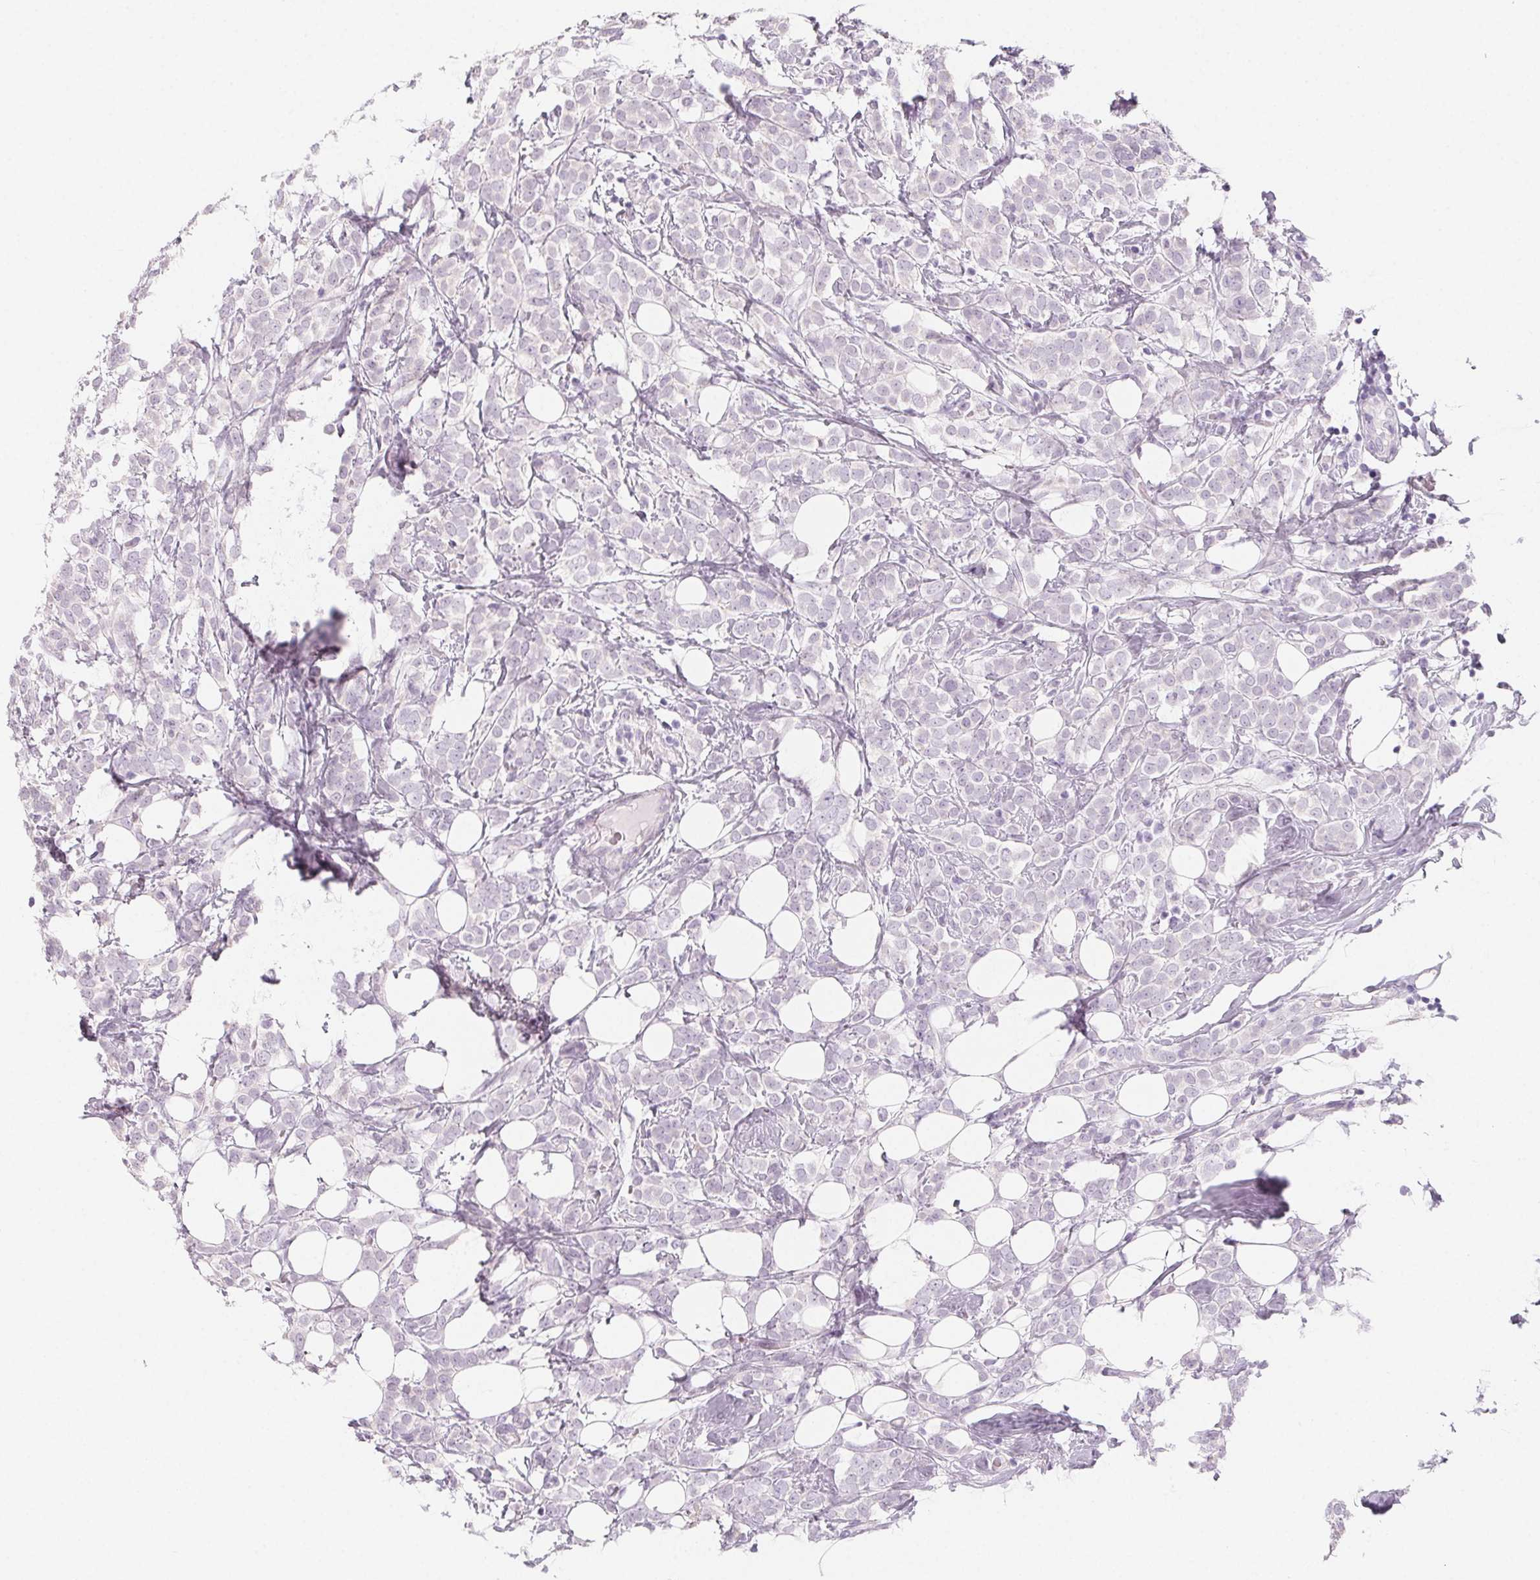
{"staining": {"intensity": "negative", "quantity": "none", "location": "none"}, "tissue": "breast cancer", "cell_type": "Tumor cells", "image_type": "cancer", "snomed": [{"axis": "morphology", "description": "Lobular carcinoma"}, {"axis": "topography", "description": "Breast"}], "caption": "DAB (3,3'-diaminobenzidine) immunohistochemical staining of human breast cancer (lobular carcinoma) shows no significant staining in tumor cells.", "gene": "SH3GL2", "patient": {"sex": "female", "age": 49}}